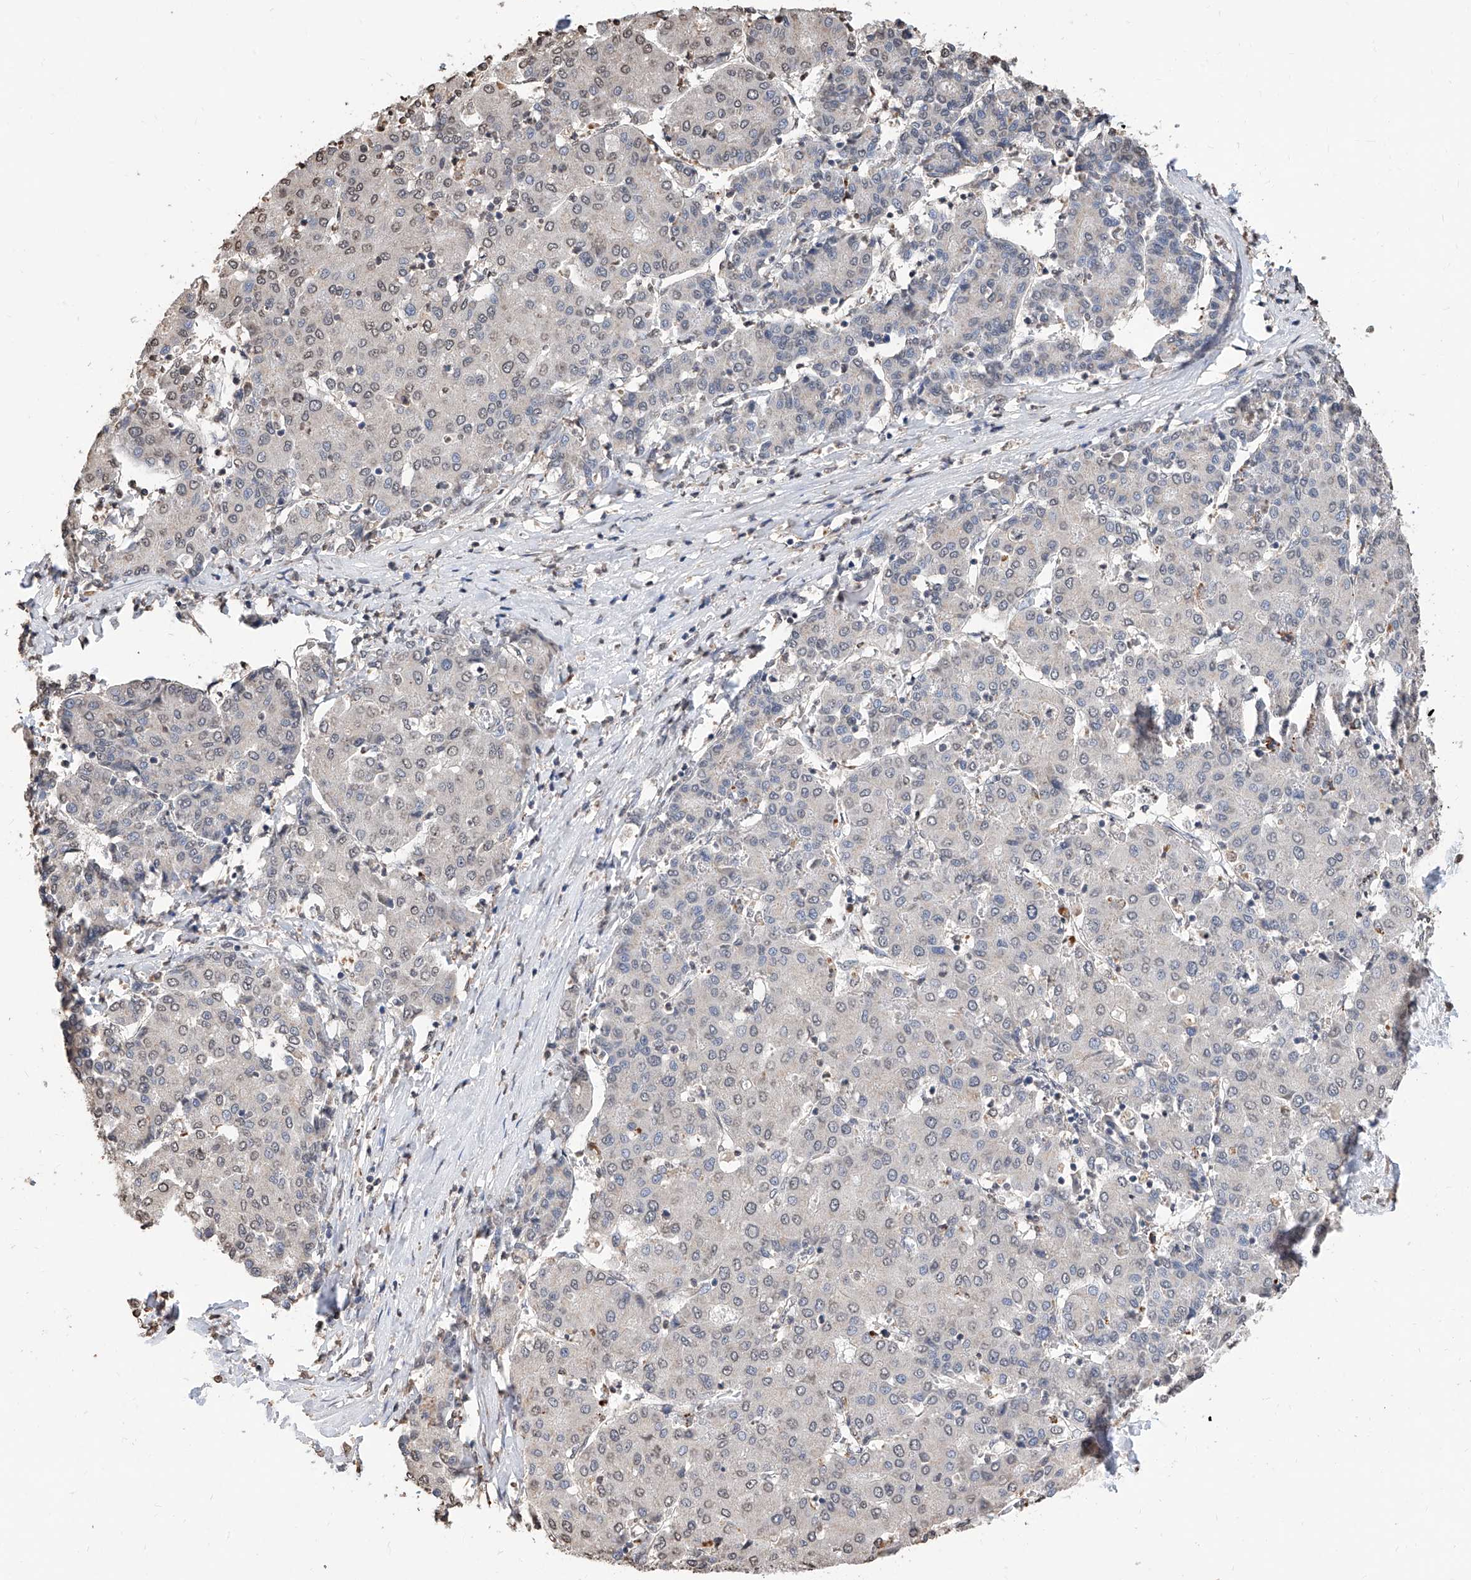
{"staining": {"intensity": "negative", "quantity": "none", "location": "none"}, "tissue": "liver cancer", "cell_type": "Tumor cells", "image_type": "cancer", "snomed": [{"axis": "morphology", "description": "Carcinoma, Hepatocellular, NOS"}, {"axis": "topography", "description": "Liver"}], "caption": "High power microscopy micrograph of an immunohistochemistry (IHC) image of liver hepatocellular carcinoma, revealing no significant expression in tumor cells.", "gene": "RP9", "patient": {"sex": "male", "age": 65}}